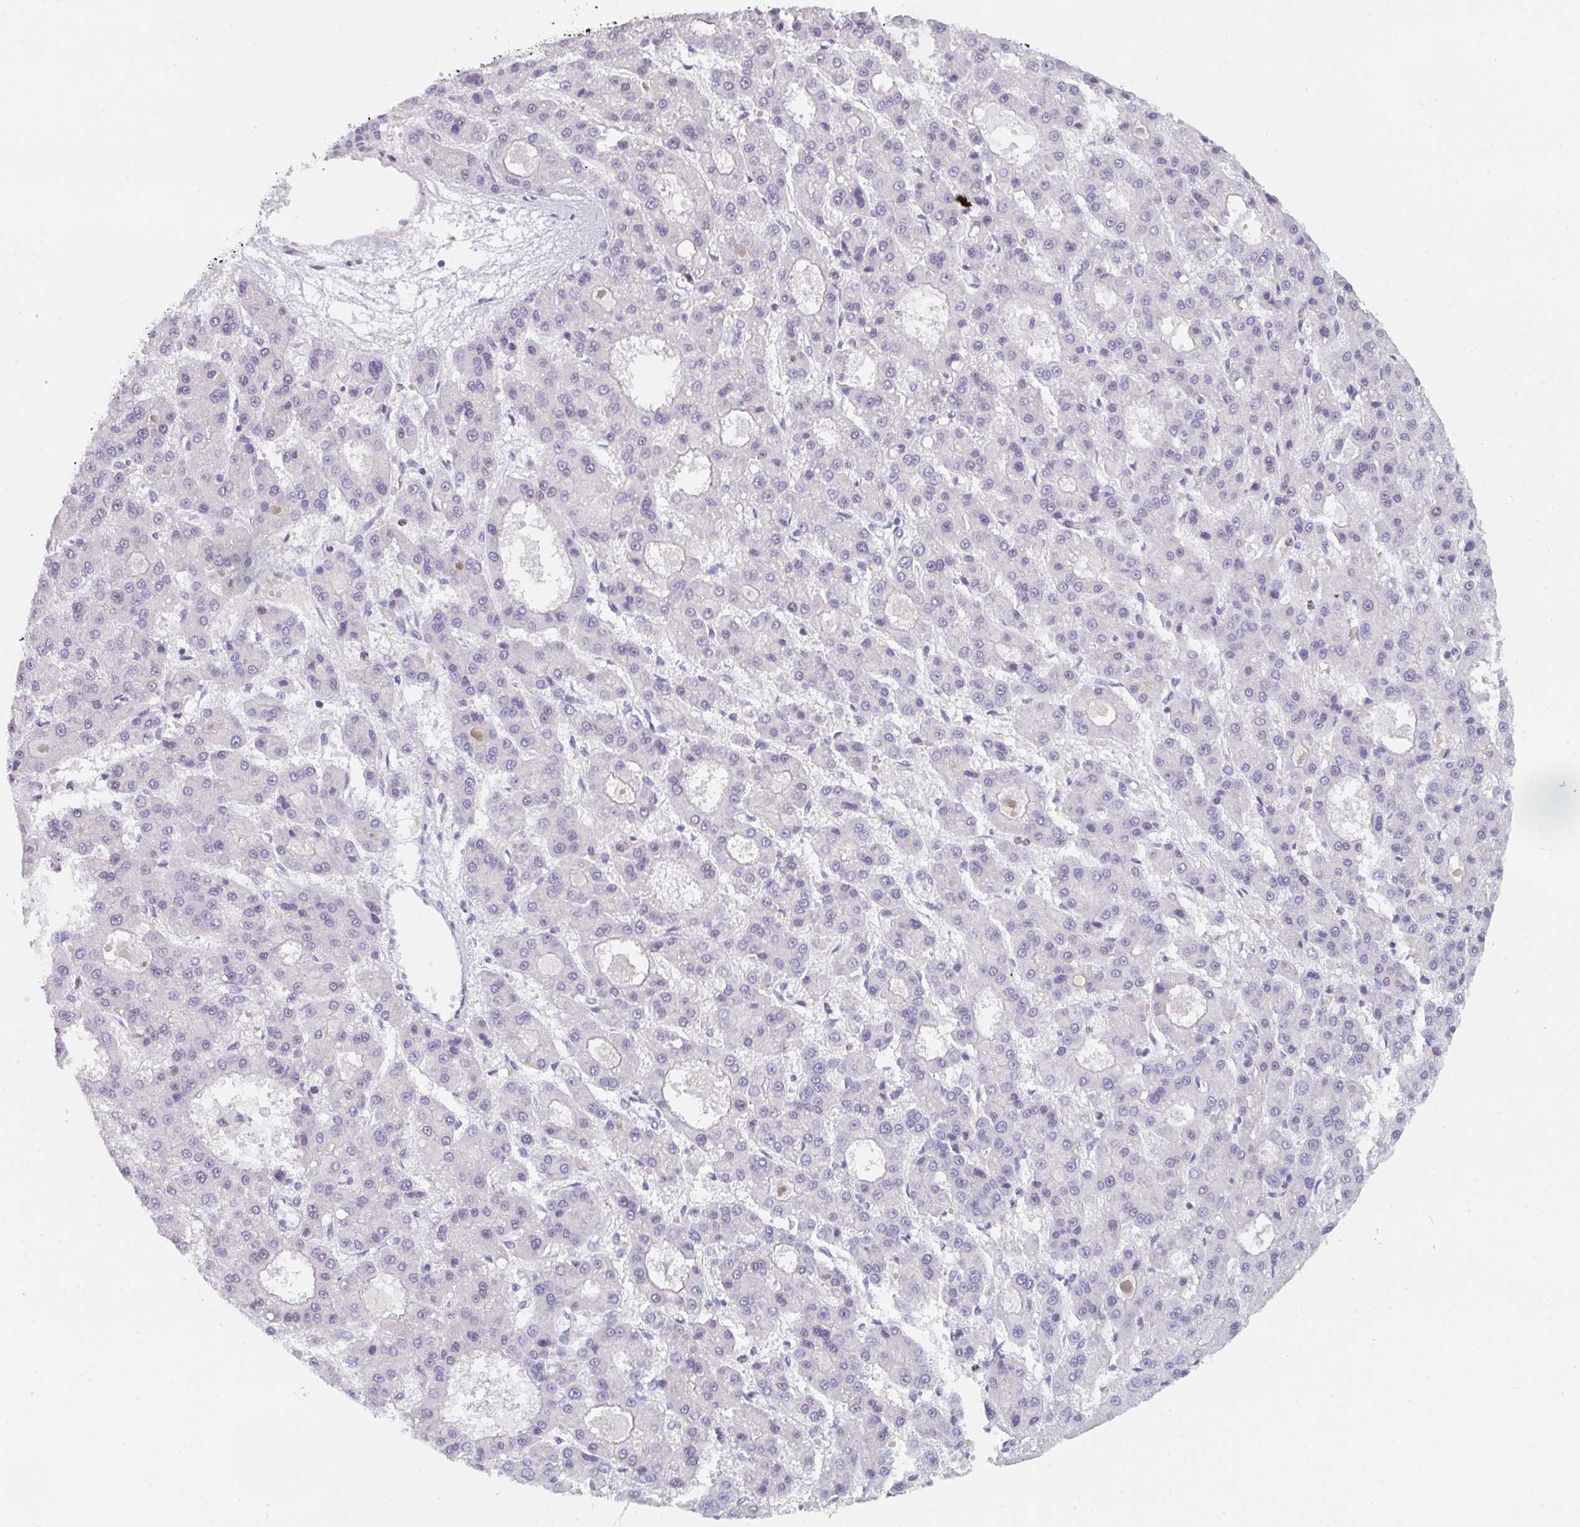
{"staining": {"intensity": "negative", "quantity": "none", "location": "none"}, "tissue": "liver cancer", "cell_type": "Tumor cells", "image_type": "cancer", "snomed": [{"axis": "morphology", "description": "Carcinoma, Hepatocellular, NOS"}, {"axis": "topography", "description": "Liver"}], "caption": "Immunohistochemistry (IHC) of liver hepatocellular carcinoma reveals no expression in tumor cells.", "gene": "CACNA1S", "patient": {"sex": "male", "age": 70}}